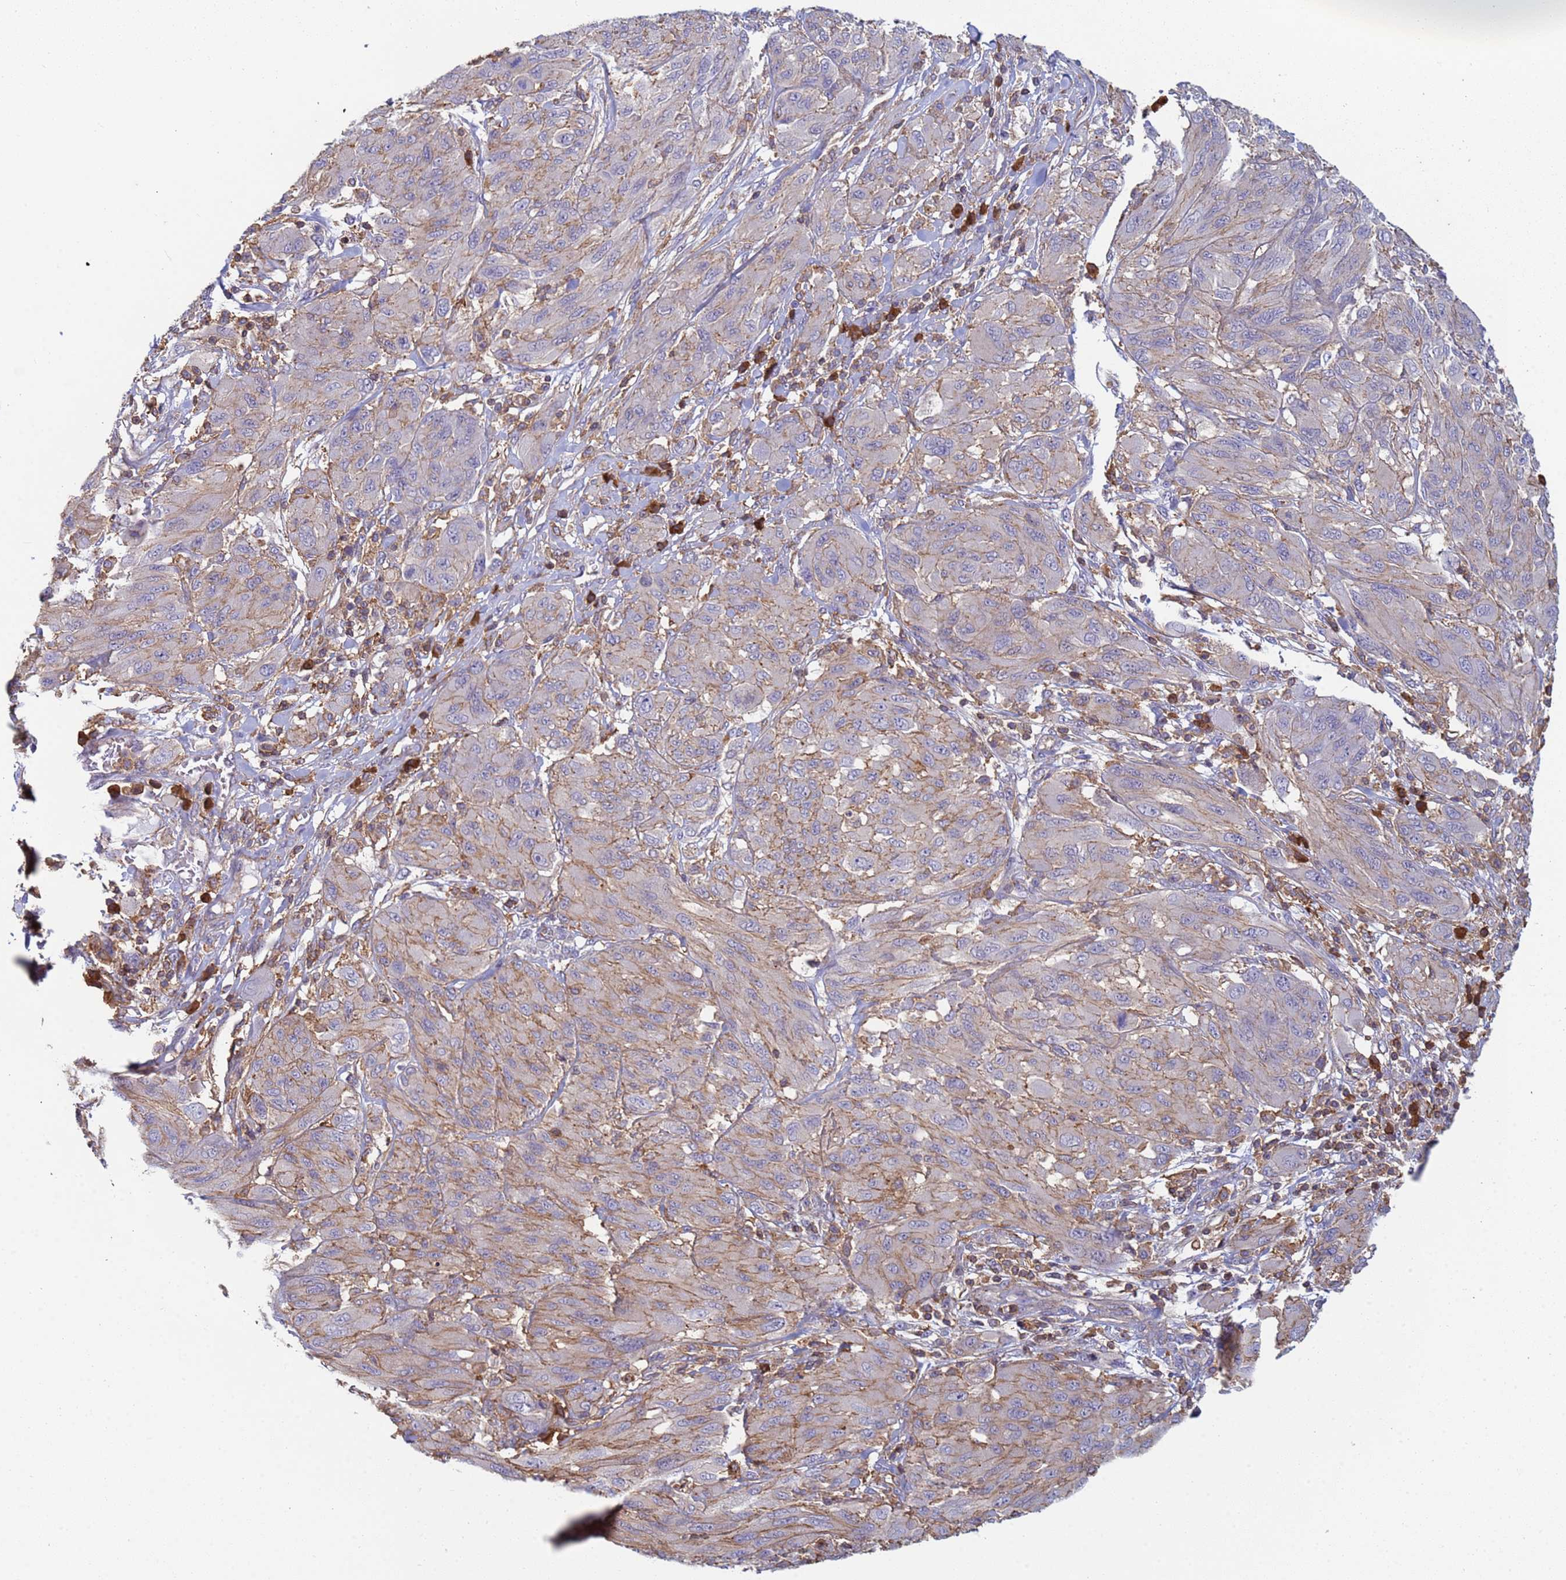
{"staining": {"intensity": "weak", "quantity": "25%-75%", "location": "cytoplasmic/membranous"}, "tissue": "melanoma", "cell_type": "Tumor cells", "image_type": "cancer", "snomed": [{"axis": "morphology", "description": "Malignant melanoma, NOS"}, {"axis": "topography", "description": "Skin"}], "caption": "Weak cytoplasmic/membranous protein expression is identified in about 25%-75% of tumor cells in melanoma.", "gene": "ZNG1B", "patient": {"sex": "female", "age": 91}}